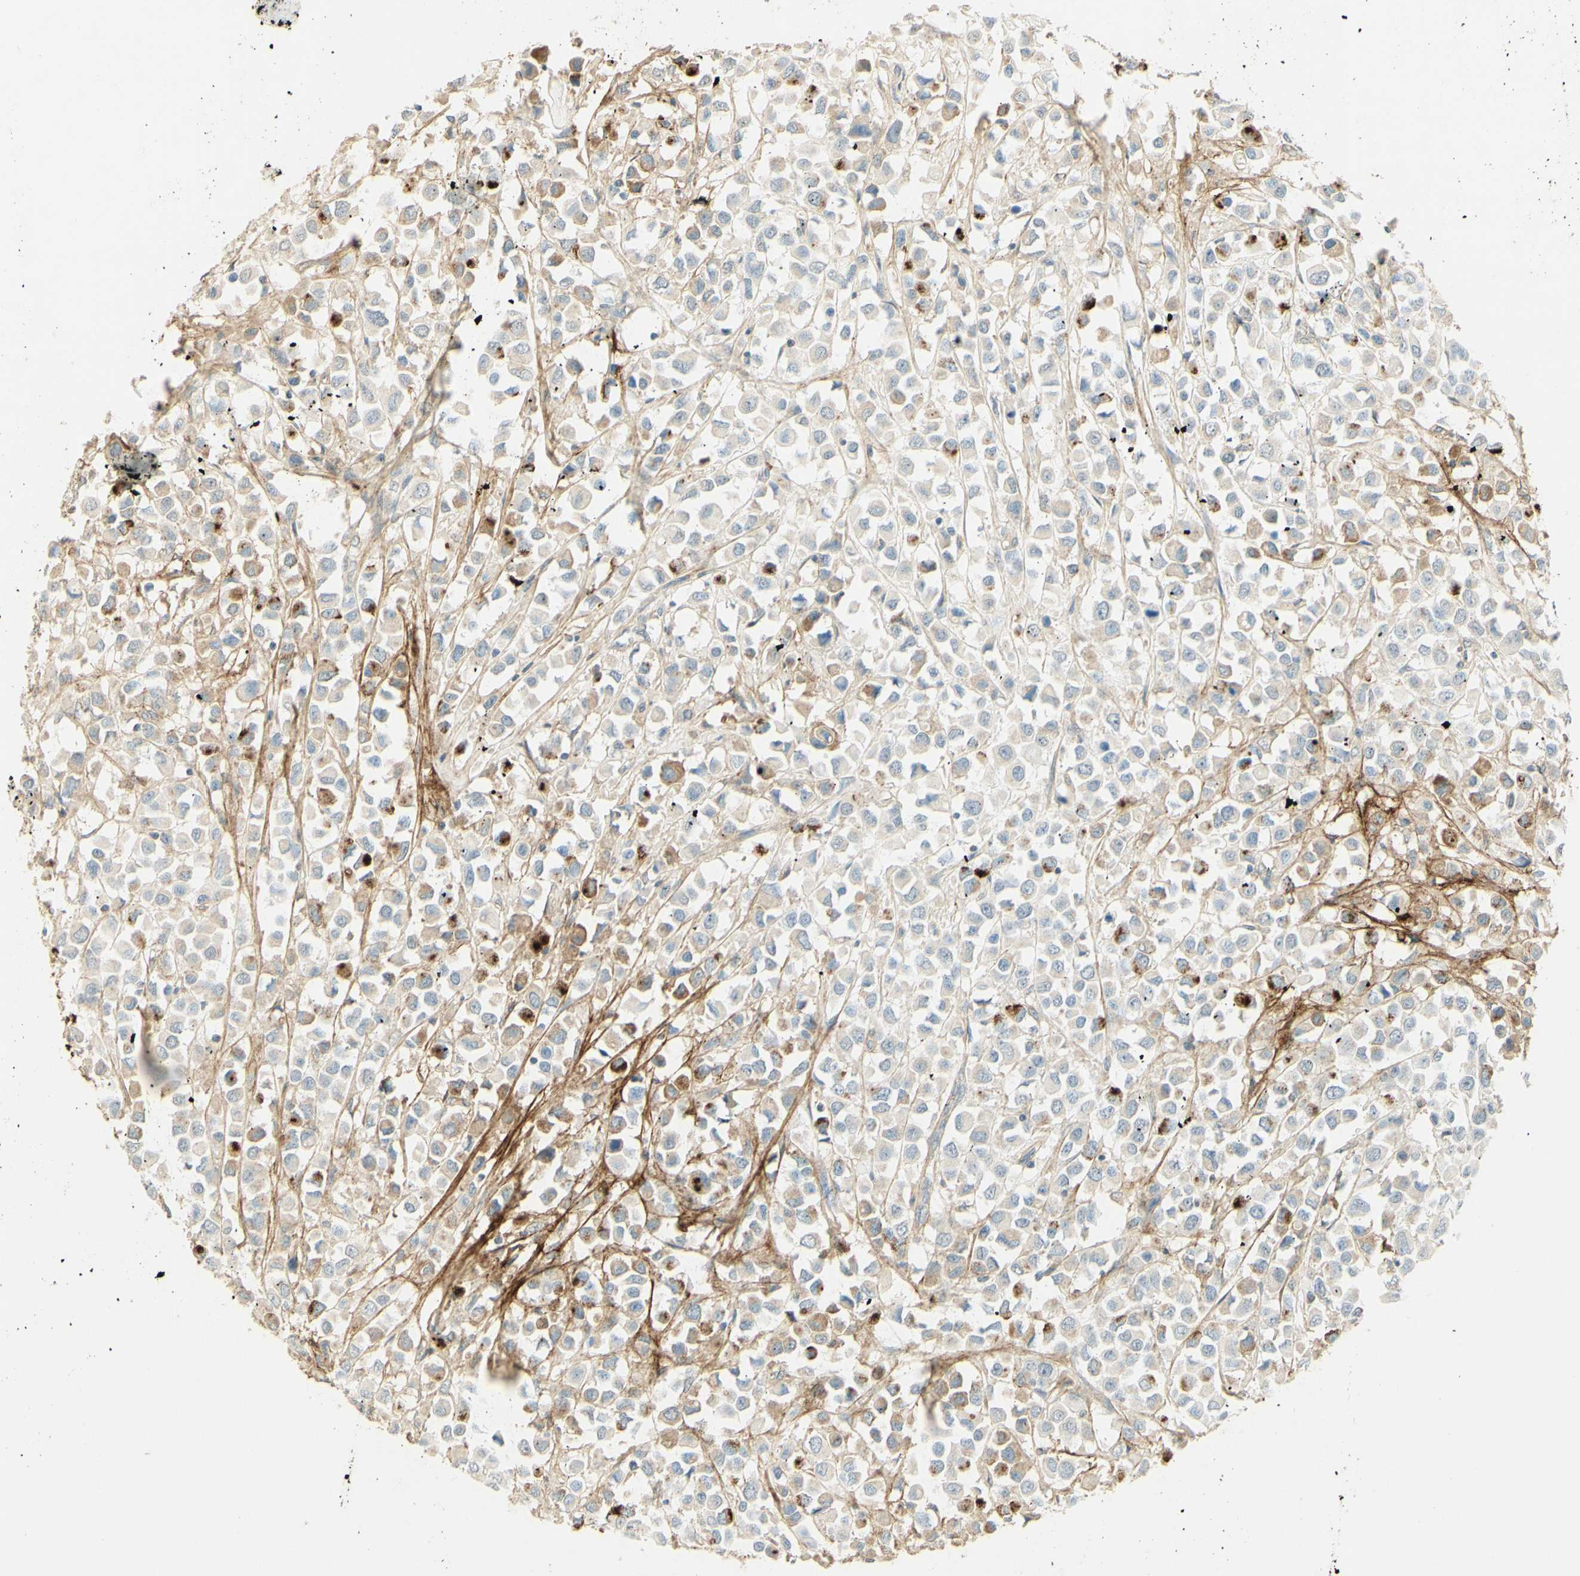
{"staining": {"intensity": "strong", "quantity": "<25%", "location": "cytoplasmic/membranous"}, "tissue": "breast cancer", "cell_type": "Tumor cells", "image_type": "cancer", "snomed": [{"axis": "morphology", "description": "Duct carcinoma"}, {"axis": "topography", "description": "Breast"}], "caption": "Protein expression by IHC exhibits strong cytoplasmic/membranous positivity in approximately <25% of tumor cells in invasive ductal carcinoma (breast). (DAB IHC with brightfield microscopy, high magnification).", "gene": "TNN", "patient": {"sex": "female", "age": 61}}